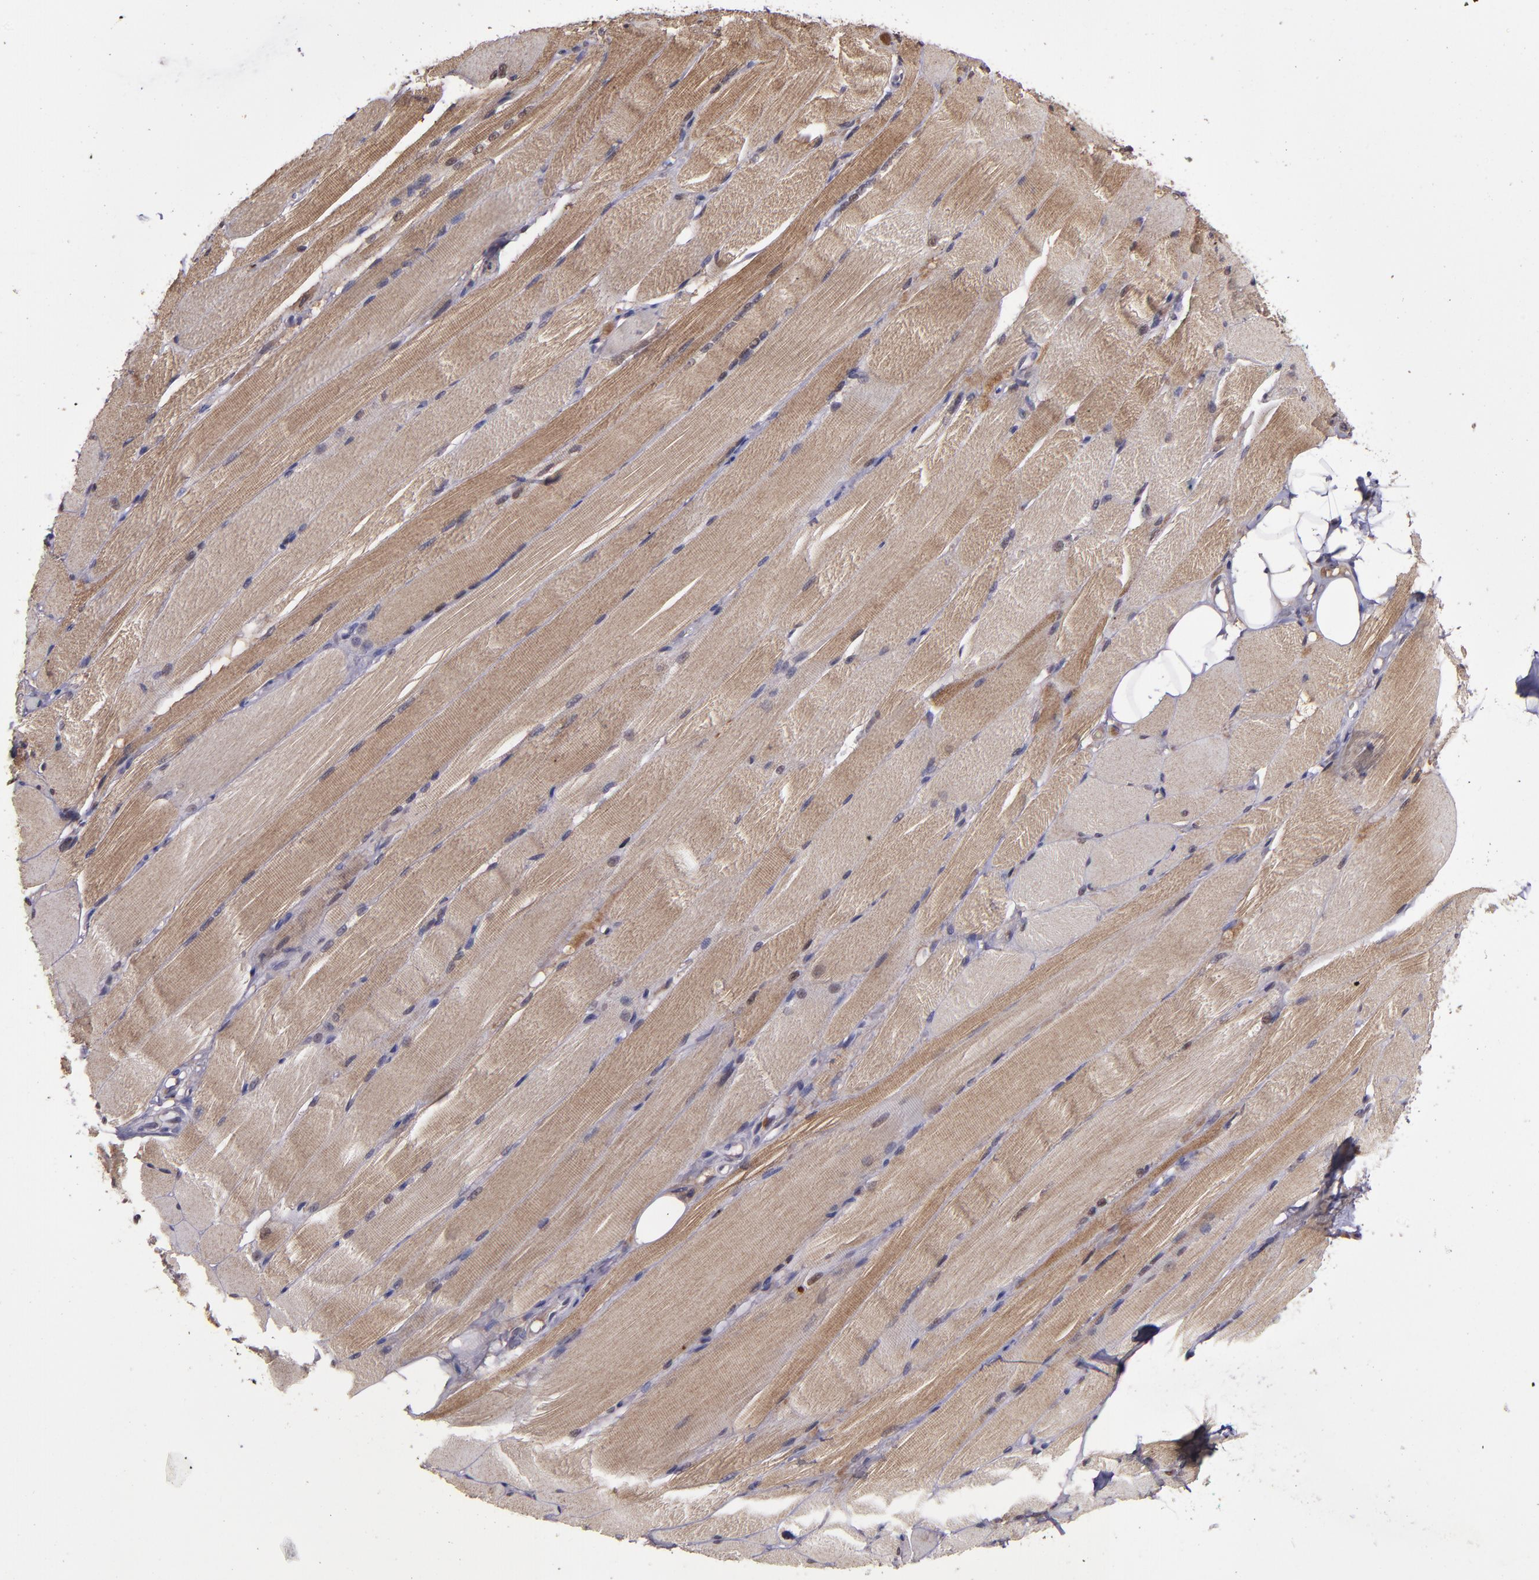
{"staining": {"intensity": "moderate", "quantity": ">75%", "location": "cytoplasmic/membranous"}, "tissue": "skeletal muscle", "cell_type": "Myocytes", "image_type": "normal", "snomed": [{"axis": "morphology", "description": "Normal tissue, NOS"}, {"axis": "topography", "description": "Skeletal muscle"}, {"axis": "topography", "description": "Peripheral nerve tissue"}], "caption": "Immunohistochemical staining of benign skeletal muscle shows >75% levels of moderate cytoplasmic/membranous protein expression in about >75% of myocytes.", "gene": "SERPINF2", "patient": {"sex": "female", "age": 84}}